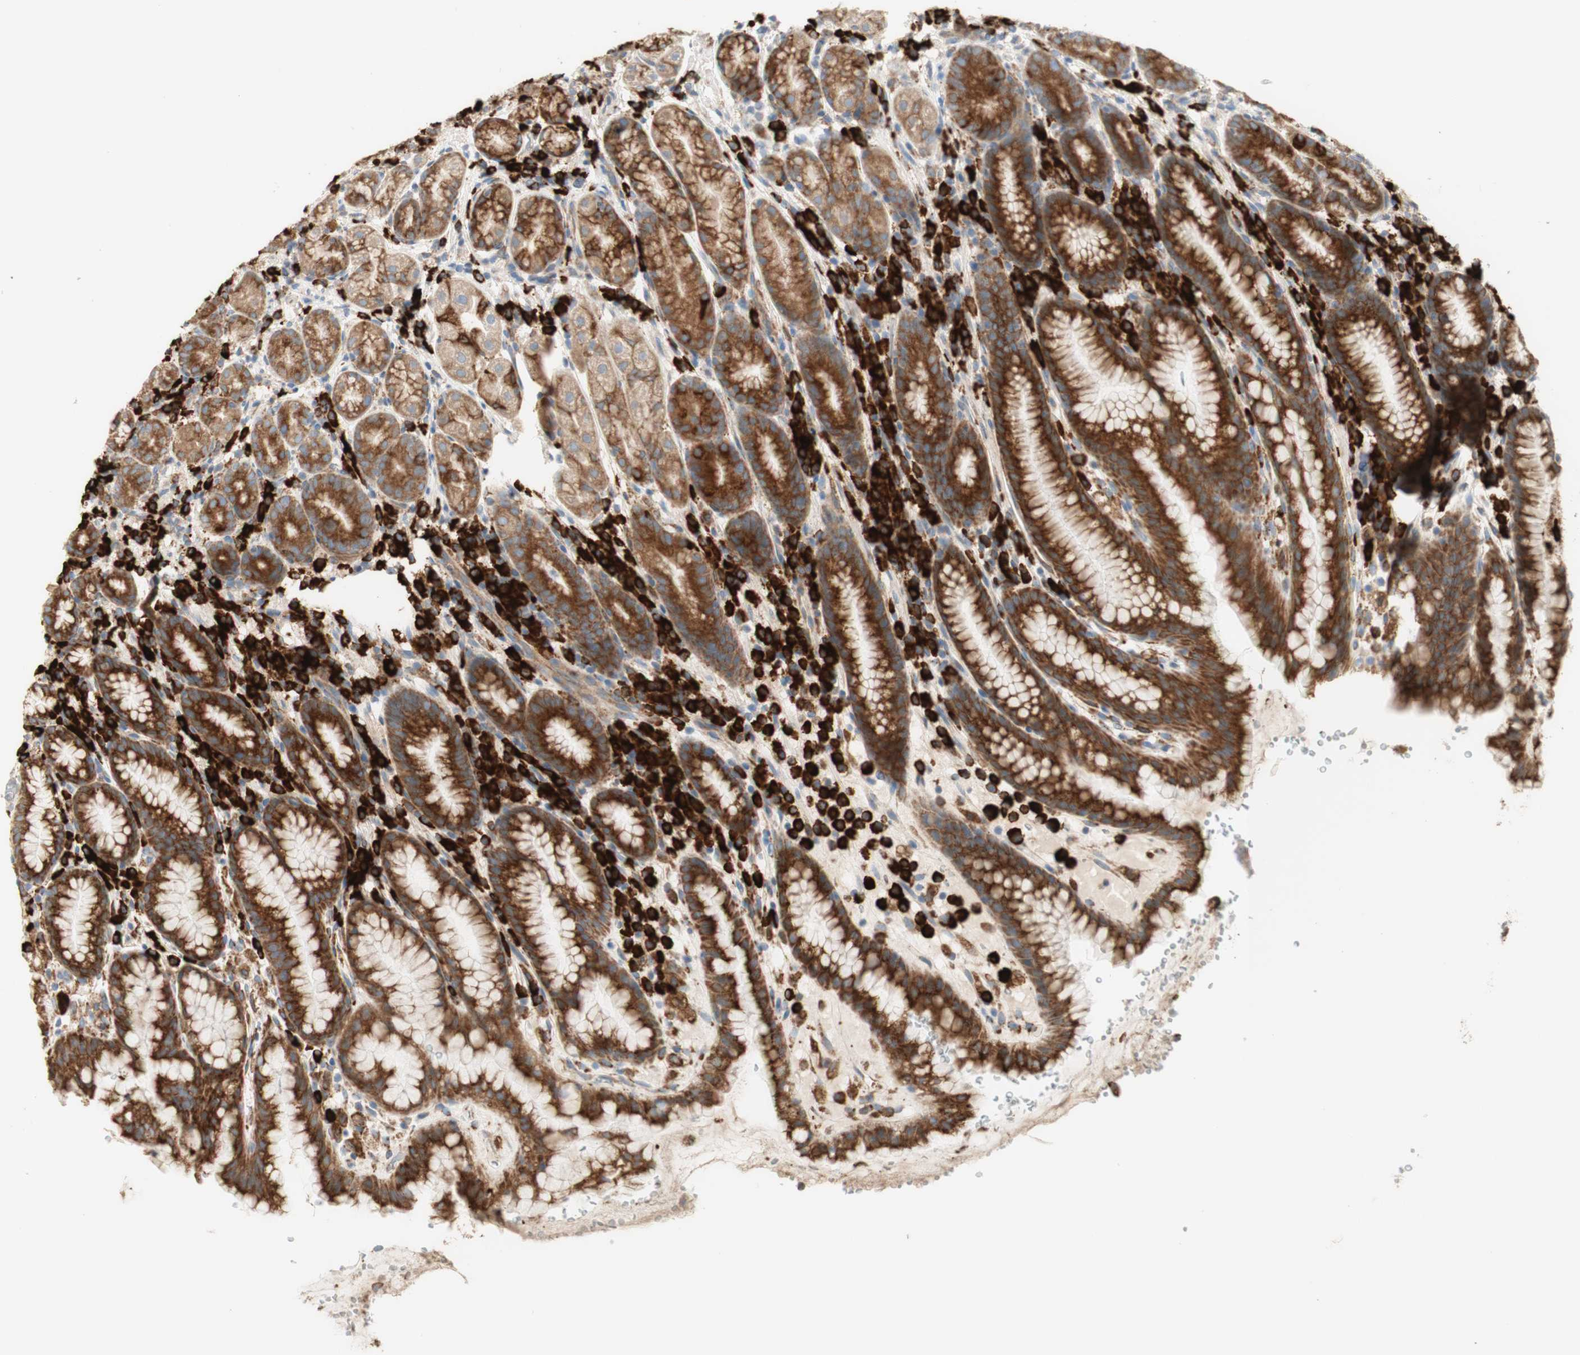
{"staining": {"intensity": "strong", "quantity": ">75%", "location": "cytoplasmic/membranous"}, "tissue": "stomach", "cell_type": "Glandular cells", "image_type": "normal", "snomed": [{"axis": "morphology", "description": "Normal tissue, NOS"}, {"axis": "topography", "description": "Stomach, lower"}], "caption": "Brown immunohistochemical staining in benign human stomach demonstrates strong cytoplasmic/membranous positivity in approximately >75% of glandular cells.", "gene": "MANF", "patient": {"sex": "male", "age": 52}}